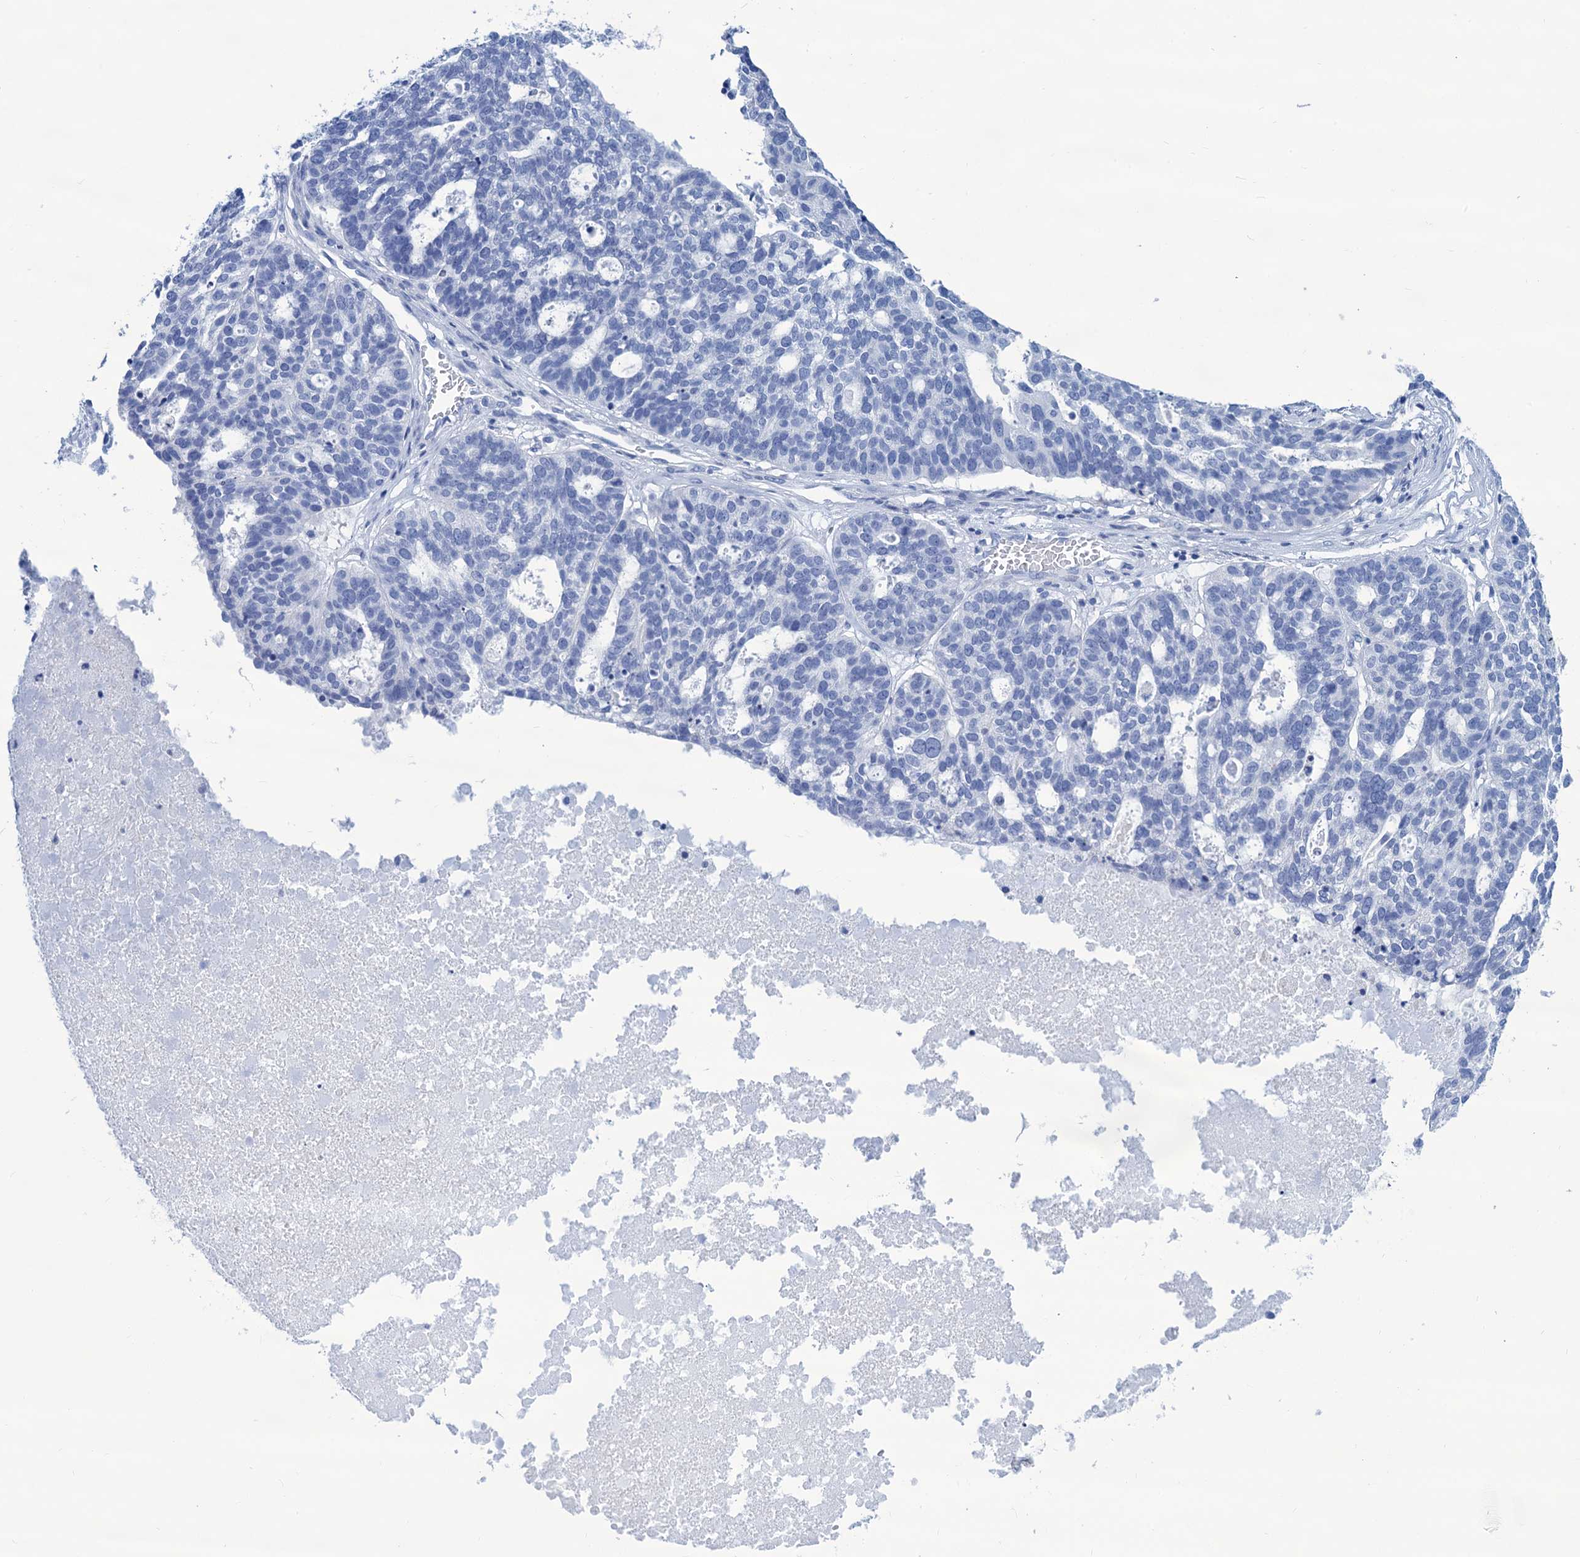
{"staining": {"intensity": "negative", "quantity": "none", "location": "none"}, "tissue": "ovarian cancer", "cell_type": "Tumor cells", "image_type": "cancer", "snomed": [{"axis": "morphology", "description": "Cystadenocarcinoma, serous, NOS"}, {"axis": "topography", "description": "Ovary"}], "caption": "Tumor cells are negative for brown protein staining in ovarian cancer.", "gene": "CABYR", "patient": {"sex": "female", "age": 59}}